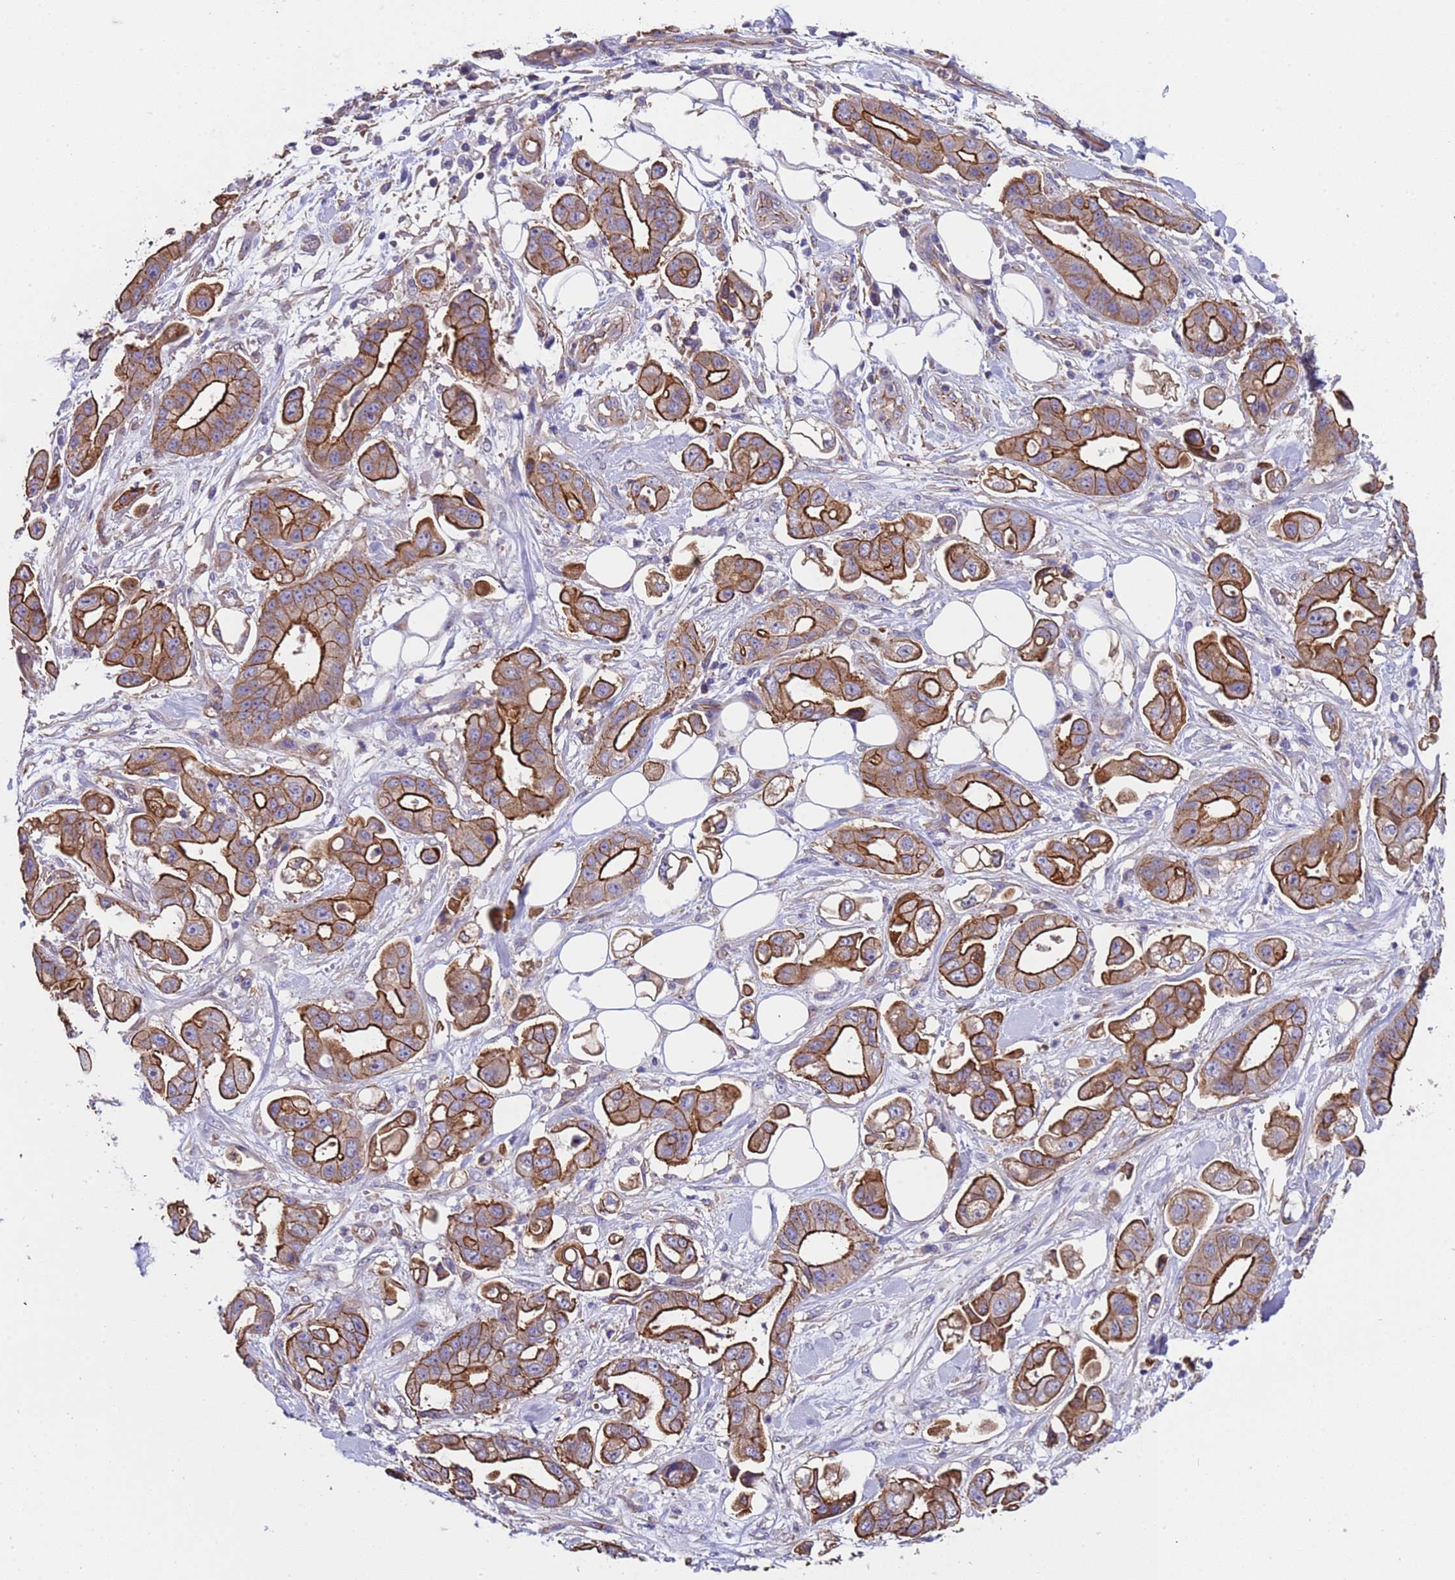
{"staining": {"intensity": "strong", "quantity": ">75%", "location": "cytoplasmic/membranous"}, "tissue": "stomach cancer", "cell_type": "Tumor cells", "image_type": "cancer", "snomed": [{"axis": "morphology", "description": "Adenocarcinoma, NOS"}, {"axis": "topography", "description": "Stomach"}], "caption": "The histopathology image reveals staining of stomach cancer (adenocarcinoma), revealing strong cytoplasmic/membranous protein staining (brown color) within tumor cells. The protein of interest is stained brown, and the nuclei are stained in blue (DAB (3,3'-diaminobenzidine) IHC with brightfield microscopy, high magnification).", "gene": "ZNF248", "patient": {"sex": "male", "age": 62}}